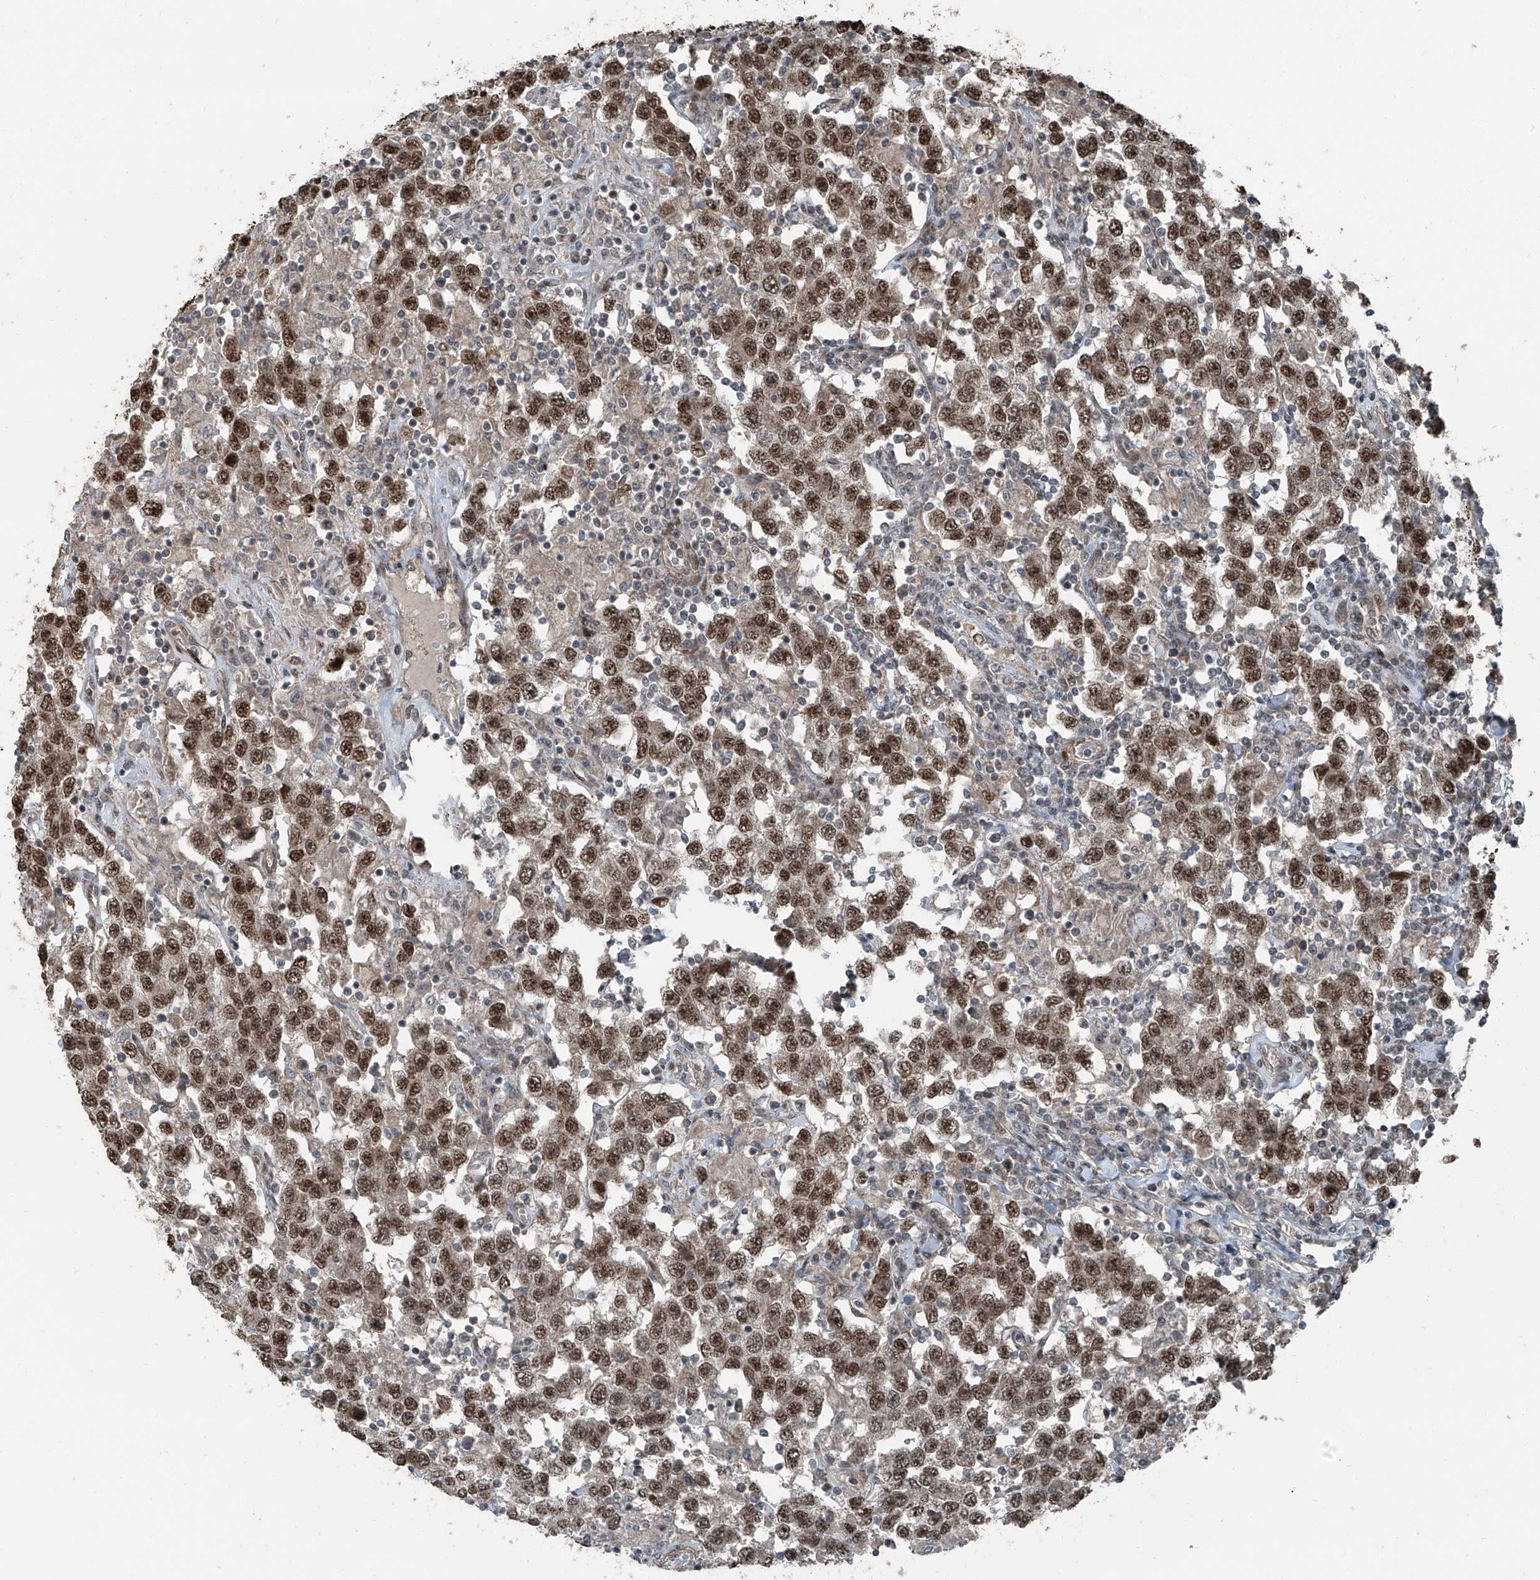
{"staining": {"intensity": "moderate", "quantity": ">75%", "location": "nuclear"}, "tissue": "testis cancer", "cell_type": "Tumor cells", "image_type": "cancer", "snomed": [{"axis": "morphology", "description": "Seminoma, NOS"}, {"axis": "topography", "description": "Testis"}], "caption": "Brown immunohistochemical staining in testis cancer (seminoma) exhibits moderate nuclear expression in about >75% of tumor cells.", "gene": "ZNF570", "patient": {"sex": "male", "age": 41}}